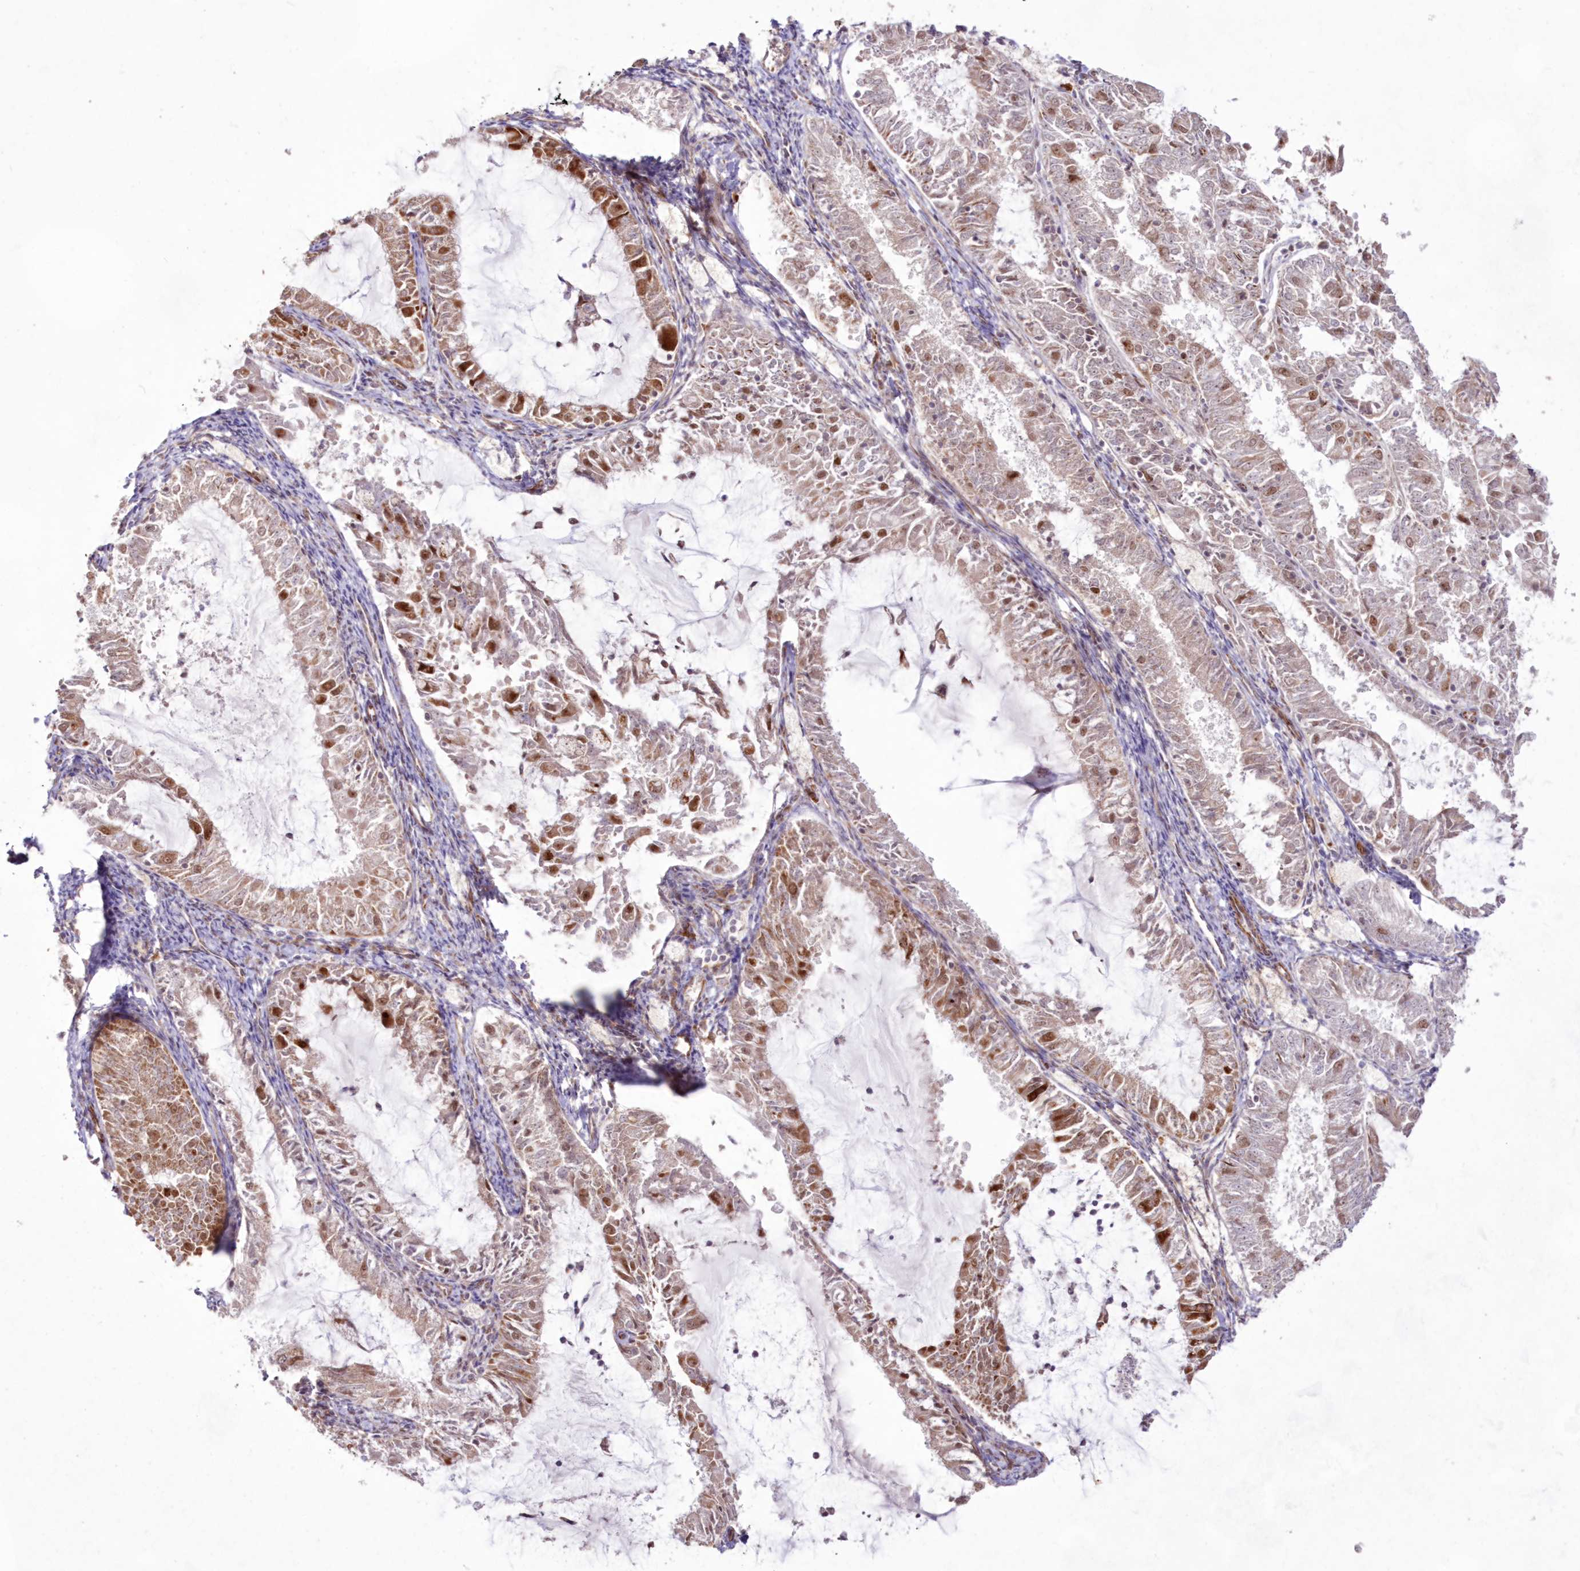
{"staining": {"intensity": "moderate", "quantity": "25%-75%", "location": "cytoplasmic/membranous"}, "tissue": "endometrial cancer", "cell_type": "Tumor cells", "image_type": "cancer", "snomed": [{"axis": "morphology", "description": "Adenocarcinoma, NOS"}, {"axis": "topography", "description": "Endometrium"}], "caption": "High-magnification brightfield microscopy of endometrial cancer stained with DAB (3,3'-diaminobenzidine) (brown) and counterstained with hematoxylin (blue). tumor cells exhibit moderate cytoplasmic/membranous staining is seen in about25%-75% of cells.", "gene": "SNIP1", "patient": {"sex": "female", "age": 57}}